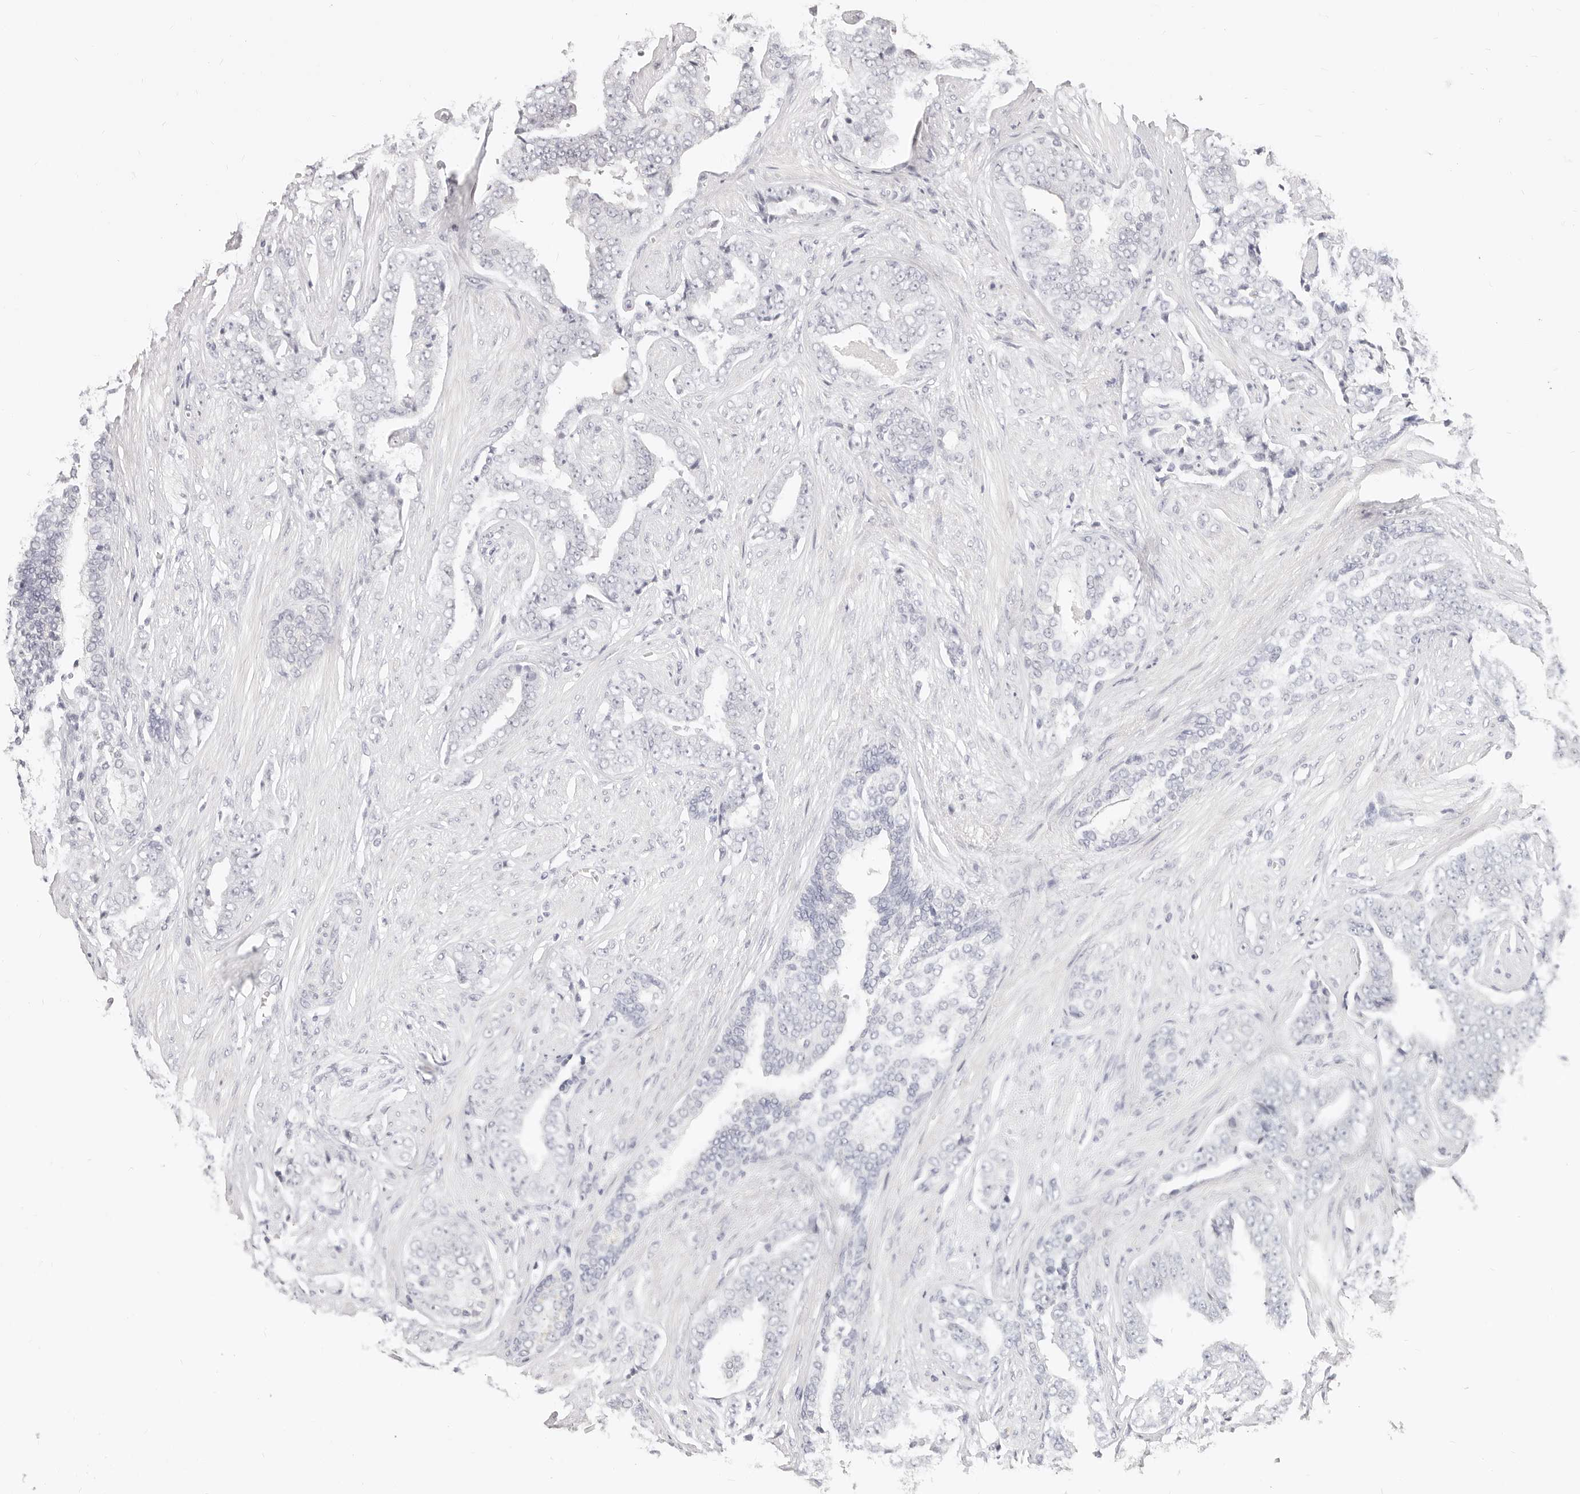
{"staining": {"intensity": "negative", "quantity": "none", "location": "none"}, "tissue": "prostate cancer", "cell_type": "Tumor cells", "image_type": "cancer", "snomed": [{"axis": "morphology", "description": "Adenocarcinoma, High grade"}, {"axis": "topography", "description": "Prostate"}], "caption": "This histopathology image is of adenocarcinoma (high-grade) (prostate) stained with immunohistochemistry to label a protein in brown with the nuclei are counter-stained blue. There is no staining in tumor cells.", "gene": "ASCL1", "patient": {"sex": "male", "age": 71}}